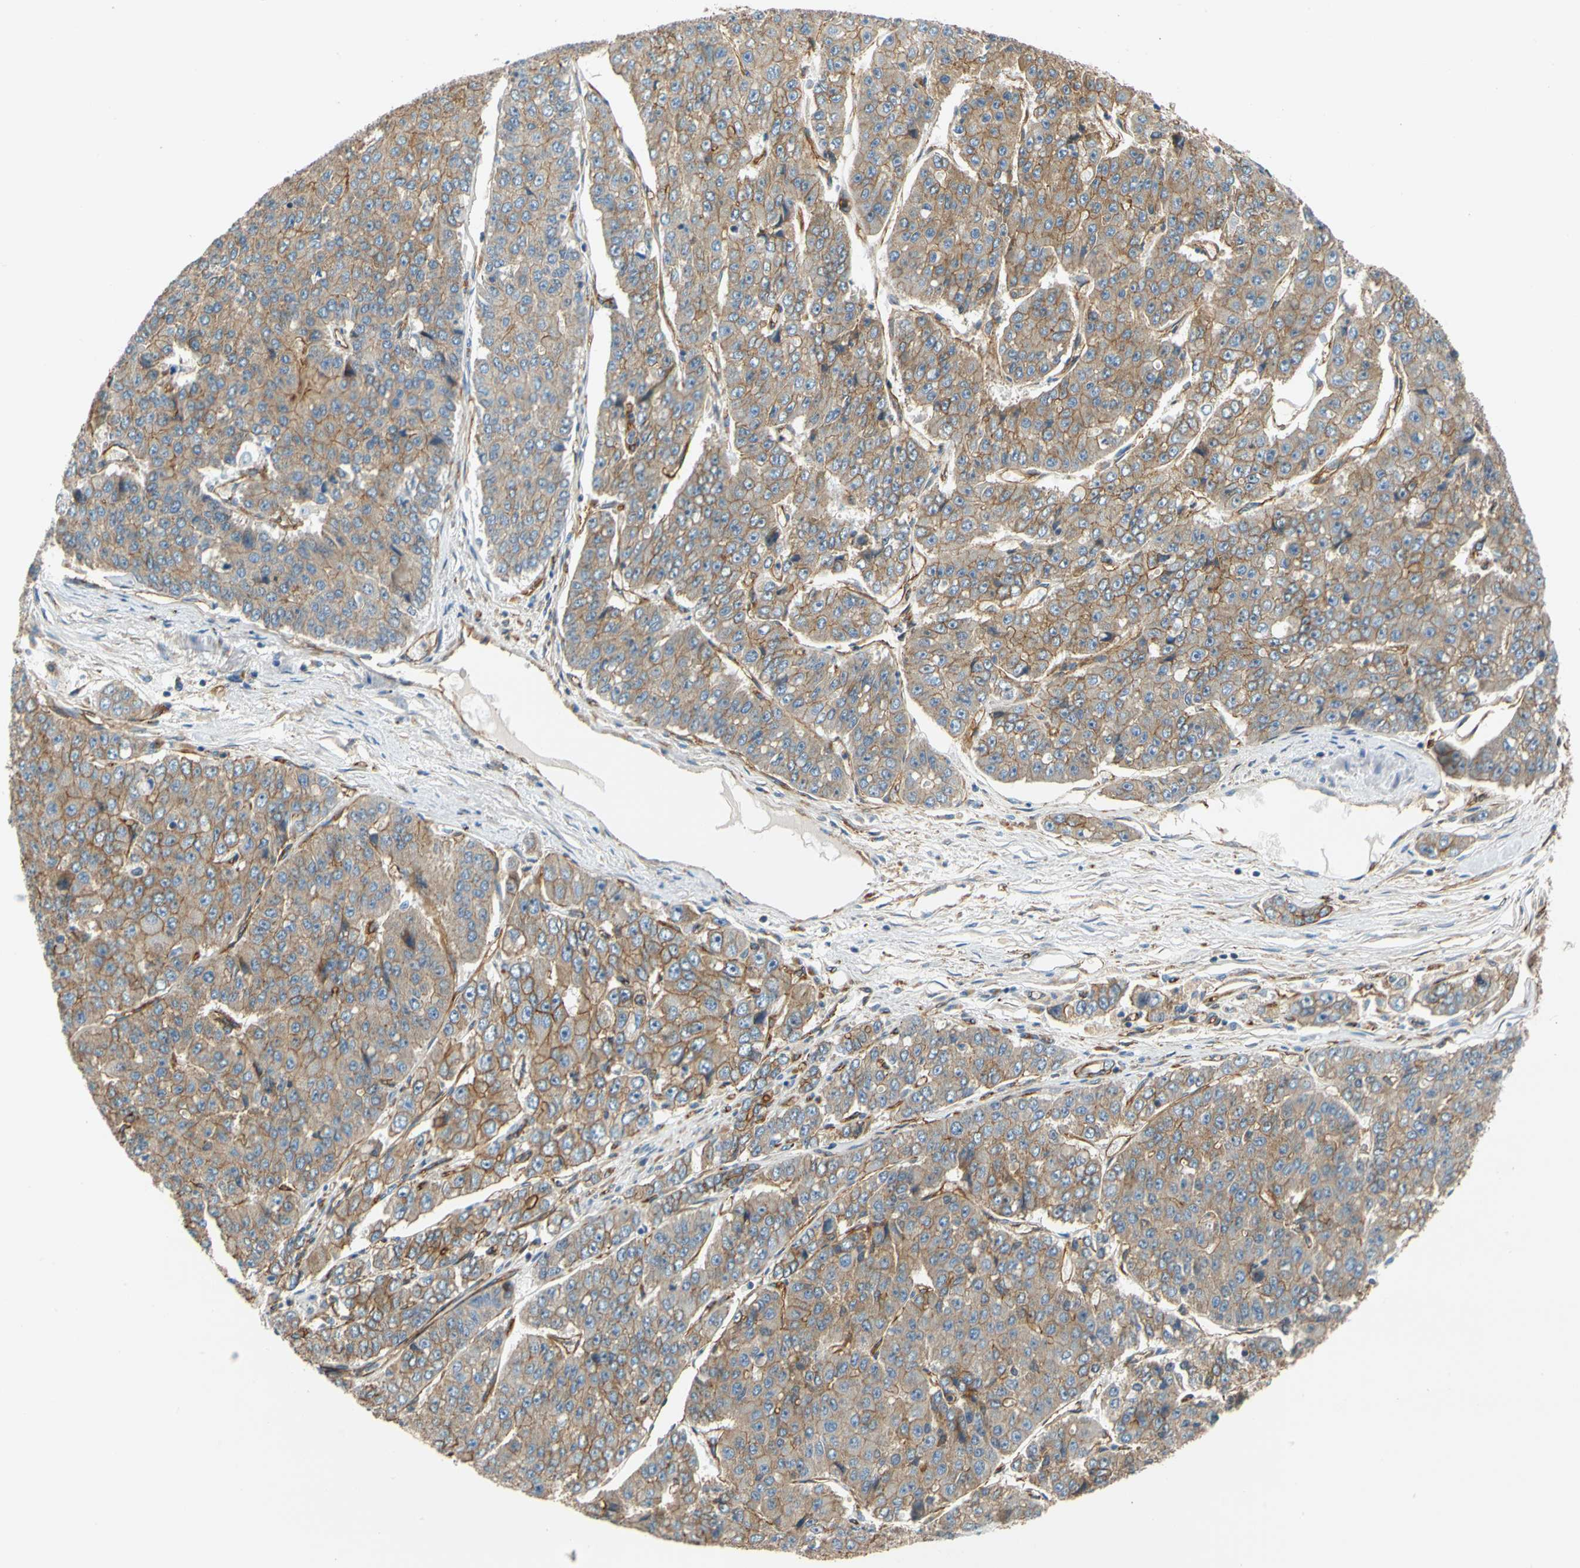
{"staining": {"intensity": "moderate", "quantity": ">75%", "location": "cytoplasmic/membranous"}, "tissue": "pancreatic cancer", "cell_type": "Tumor cells", "image_type": "cancer", "snomed": [{"axis": "morphology", "description": "Adenocarcinoma, NOS"}, {"axis": "topography", "description": "Pancreas"}], "caption": "Human pancreatic cancer stained with a protein marker reveals moderate staining in tumor cells.", "gene": "SPTAN1", "patient": {"sex": "male", "age": 50}}